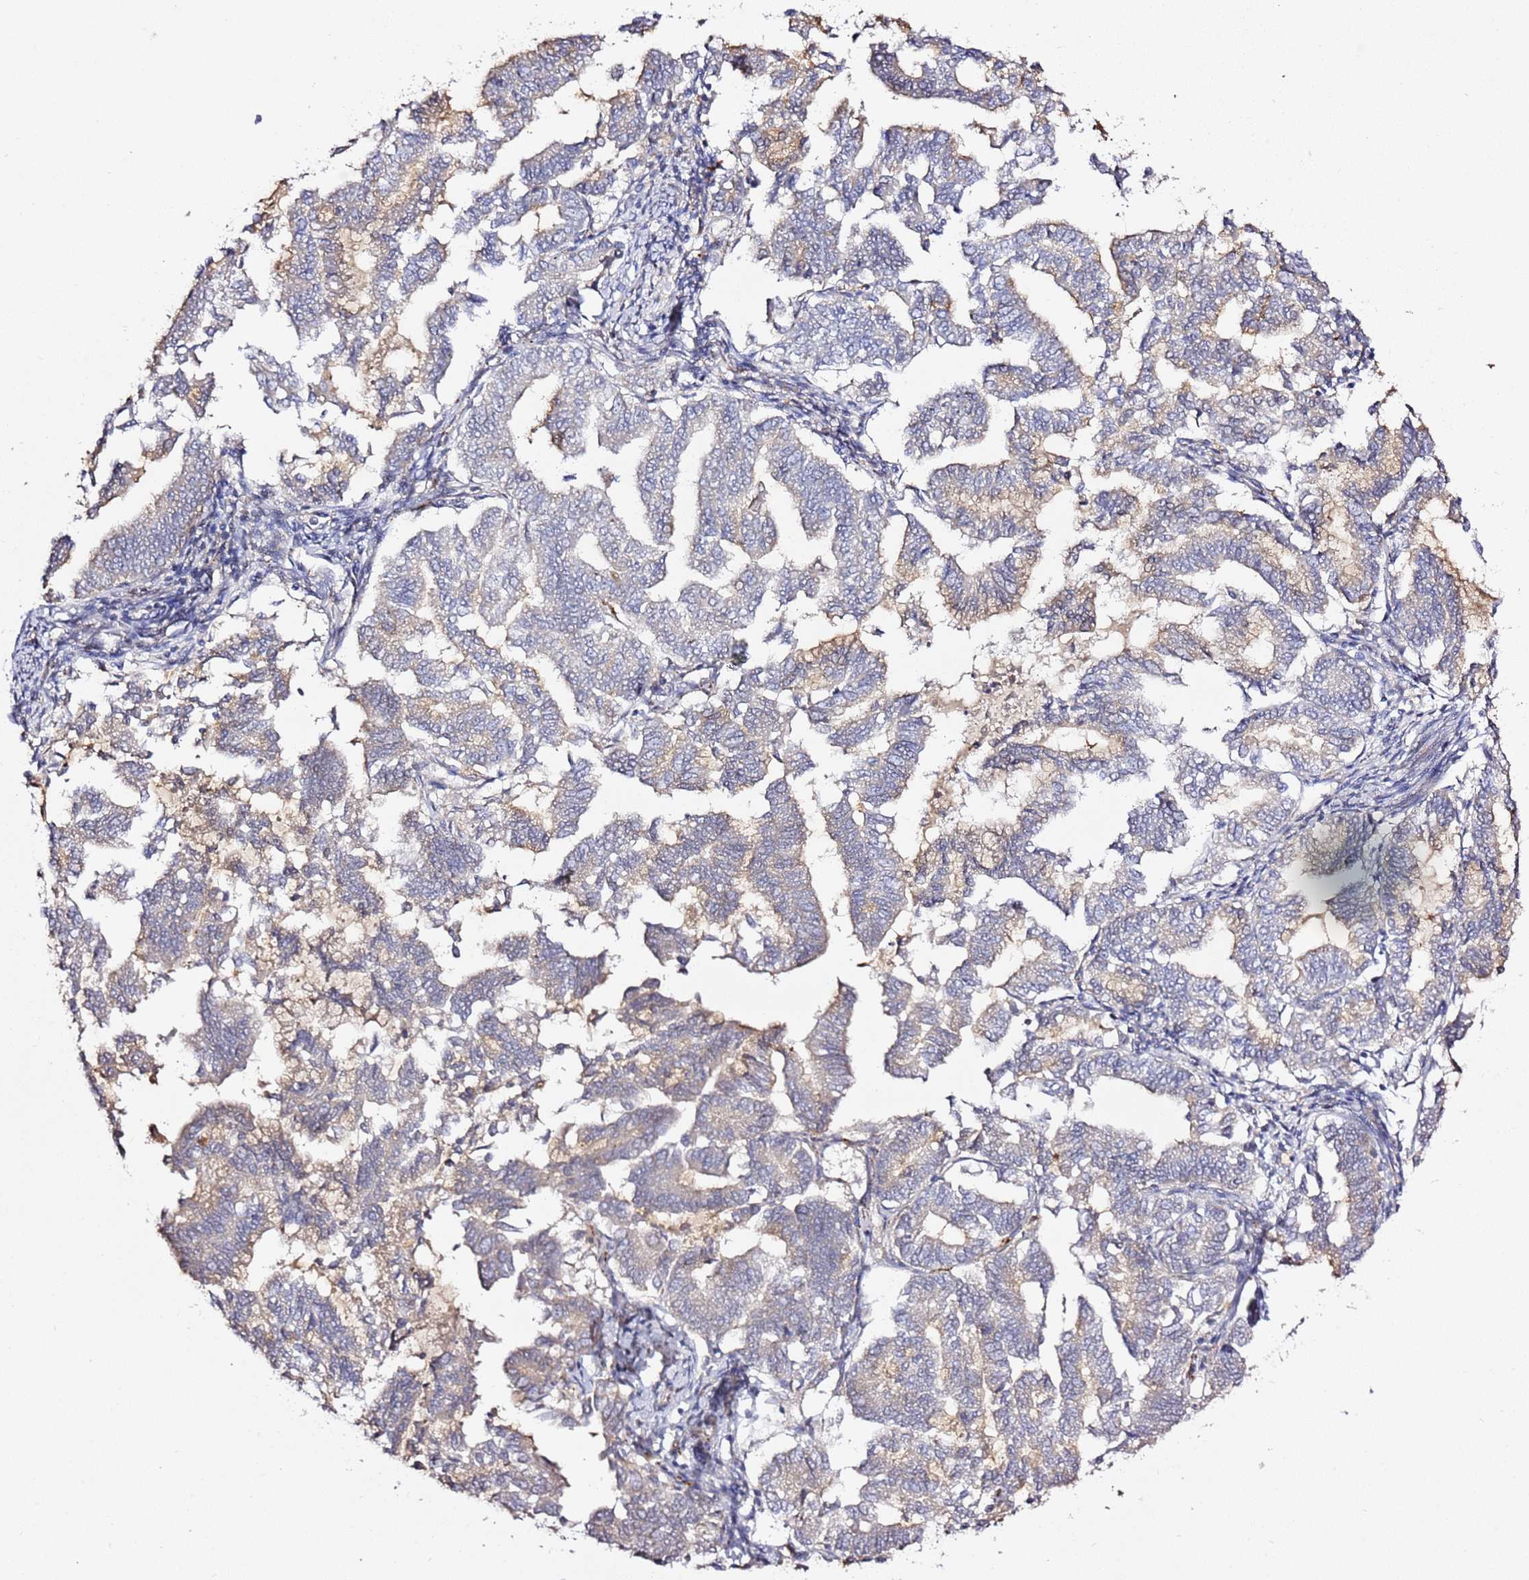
{"staining": {"intensity": "weak", "quantity": "<25%", "location": "cytoplasmic/membranous"}, "tissue": "endometrial cancer", "cell_type": "Tumor cells", "image_type": "cancer", "snomed": [{"axis": "morphology", "description": "Adenocarcinoma, NOS"}, {"axis": "topography", "description": "Endometrium"}], "caption": "An immunohistochemistry histopathology image of endometrial cancer (adenocarcinoma) is shown. There is no staining in tumor cells of endometrial cancer (adenocarcinoma). (DAB (3,3'-diaminobenzidine) immunohistochemistry (IHC) with hematoxylin counter stain).", "gene": "PVRIG", "patient": {"sex": "female", "age": 79}}